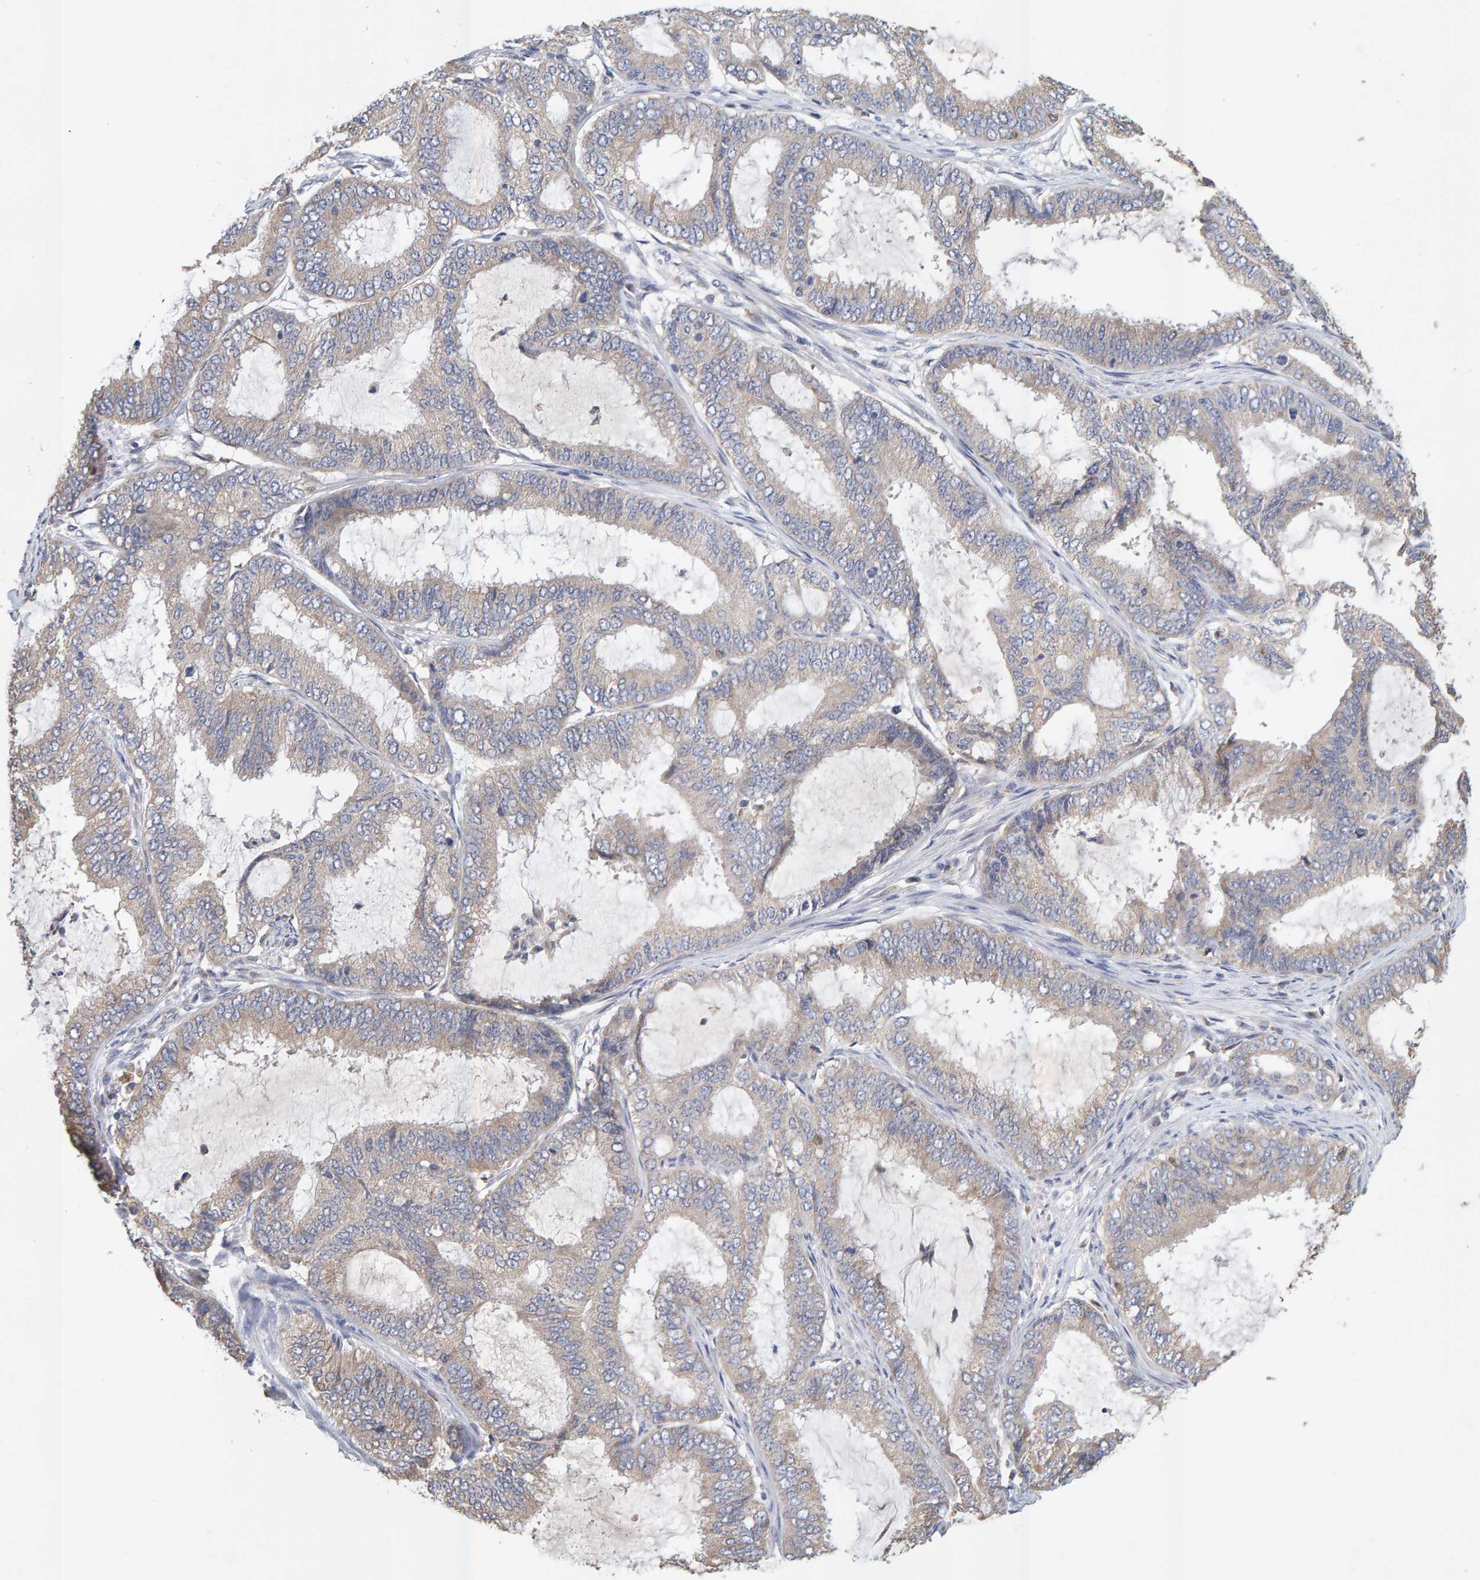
{"staining": {"intensity": "weak", "quantity": "25%-75%", "location": "cytoplasmic/membranous"}, "tissue": "endometrial cancer", "cell_type": "Tumor cells", "image_type": "cancer", "snomed": [{"axis": "morphology", "description": "Adenocarcinoma, NOS"}, {"axis": "topography", "description": "Endometrium"}], "caption": "Endometrial adenocarcinoma was stained to show a protein in brown. There is low levels of weak cytoplasmic/membranous expression in approximately 25%-75% of tumor cells. (Stains: DAB in brown, nuclei in blue, Microscopy: brightfield microscopy at high magnification).", "gene": "SGPL1", "patient": {"sex": "female", "age": 51}}